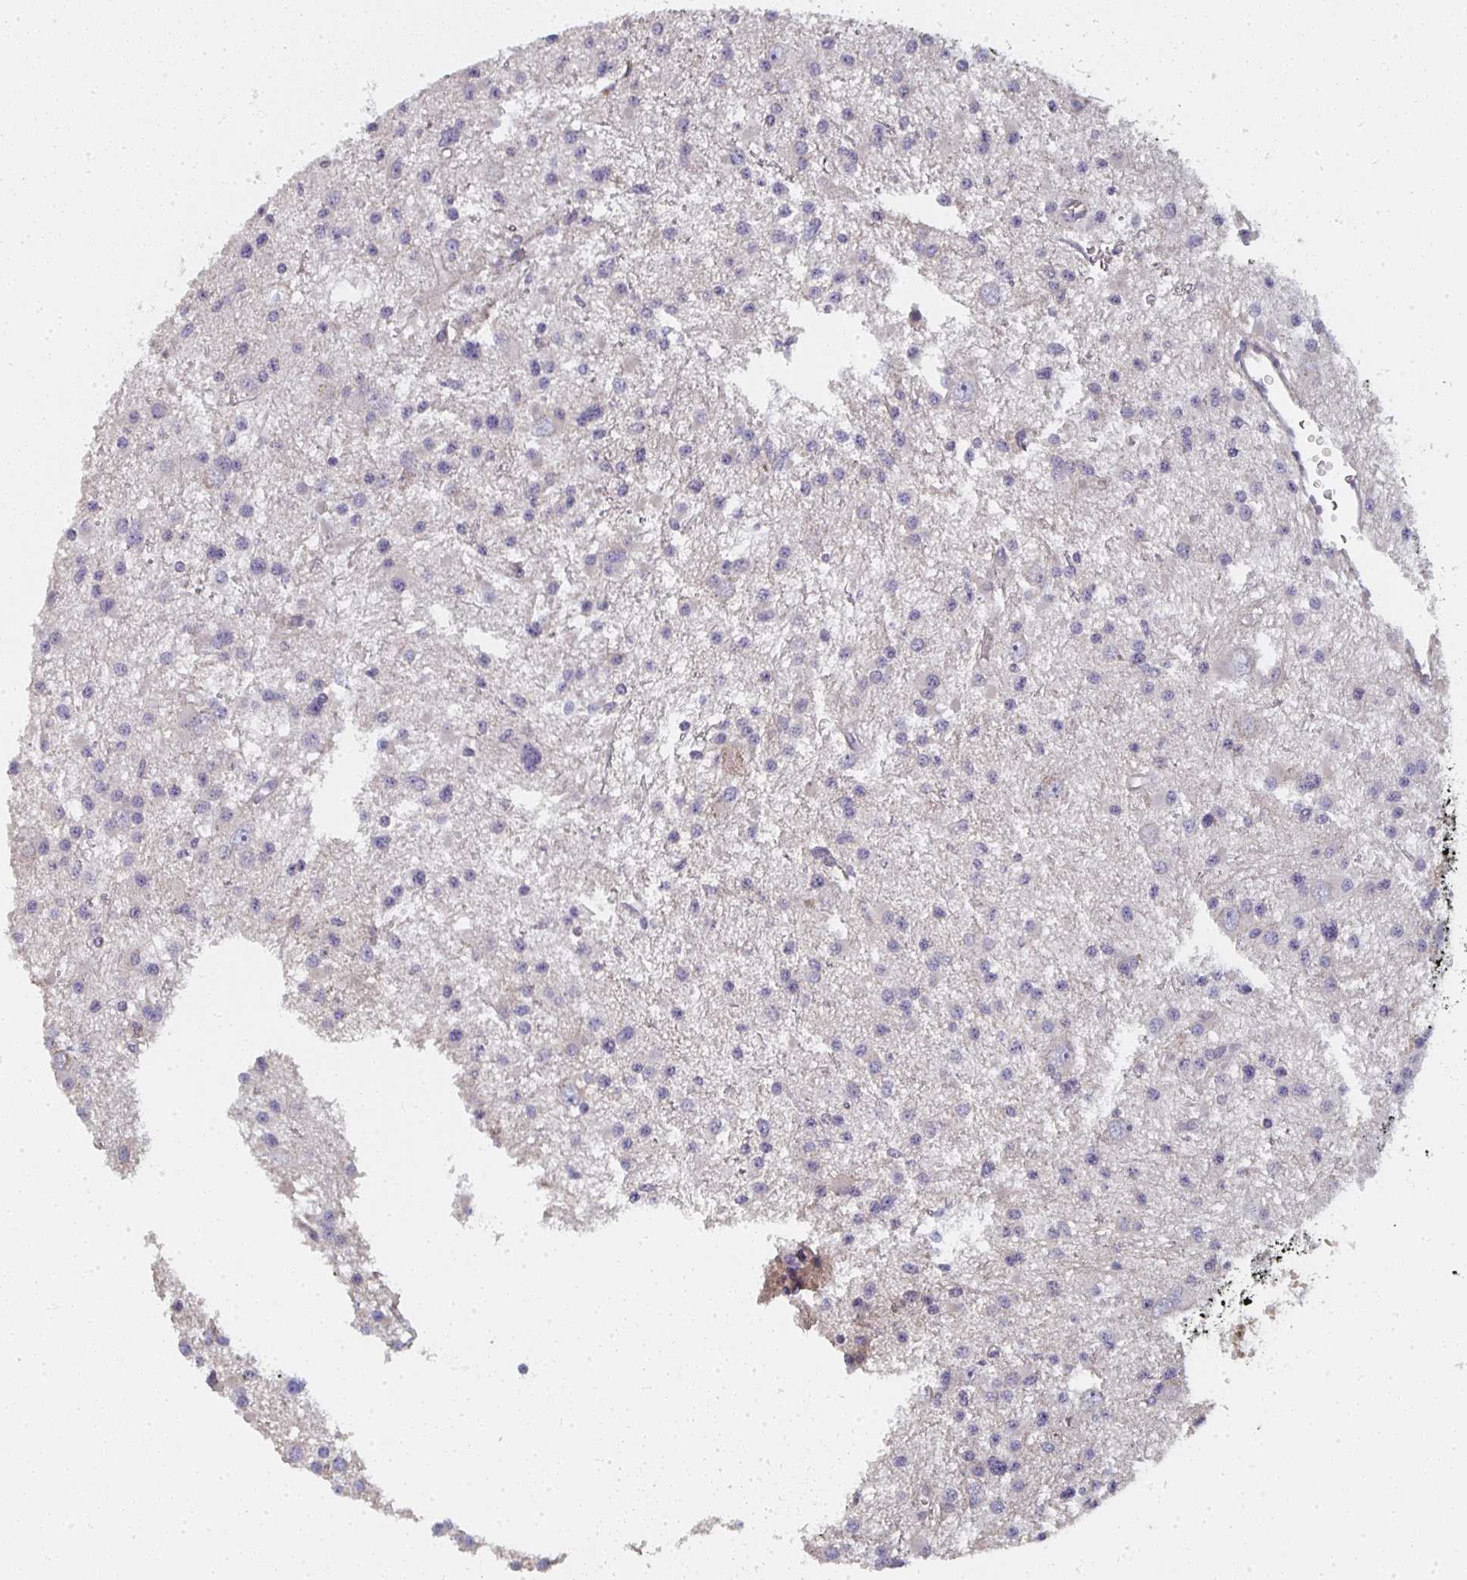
{"staining": {"intensity": "negative", "quantity": "none", "location": "none"}, "tissue": "glioma", "cell_type": "Tumor cells", "image_type": "cancer", "snomed": [{"axis": "morphology", "description": "Glioma, malignant, High grade"}, {"axis": "topography", "description": "Brain"}], "caption": "Tumor cells show no significant staining in glioma.", "gene": "CTHRC1", "patient": {"sex": "male", "age": 54}}